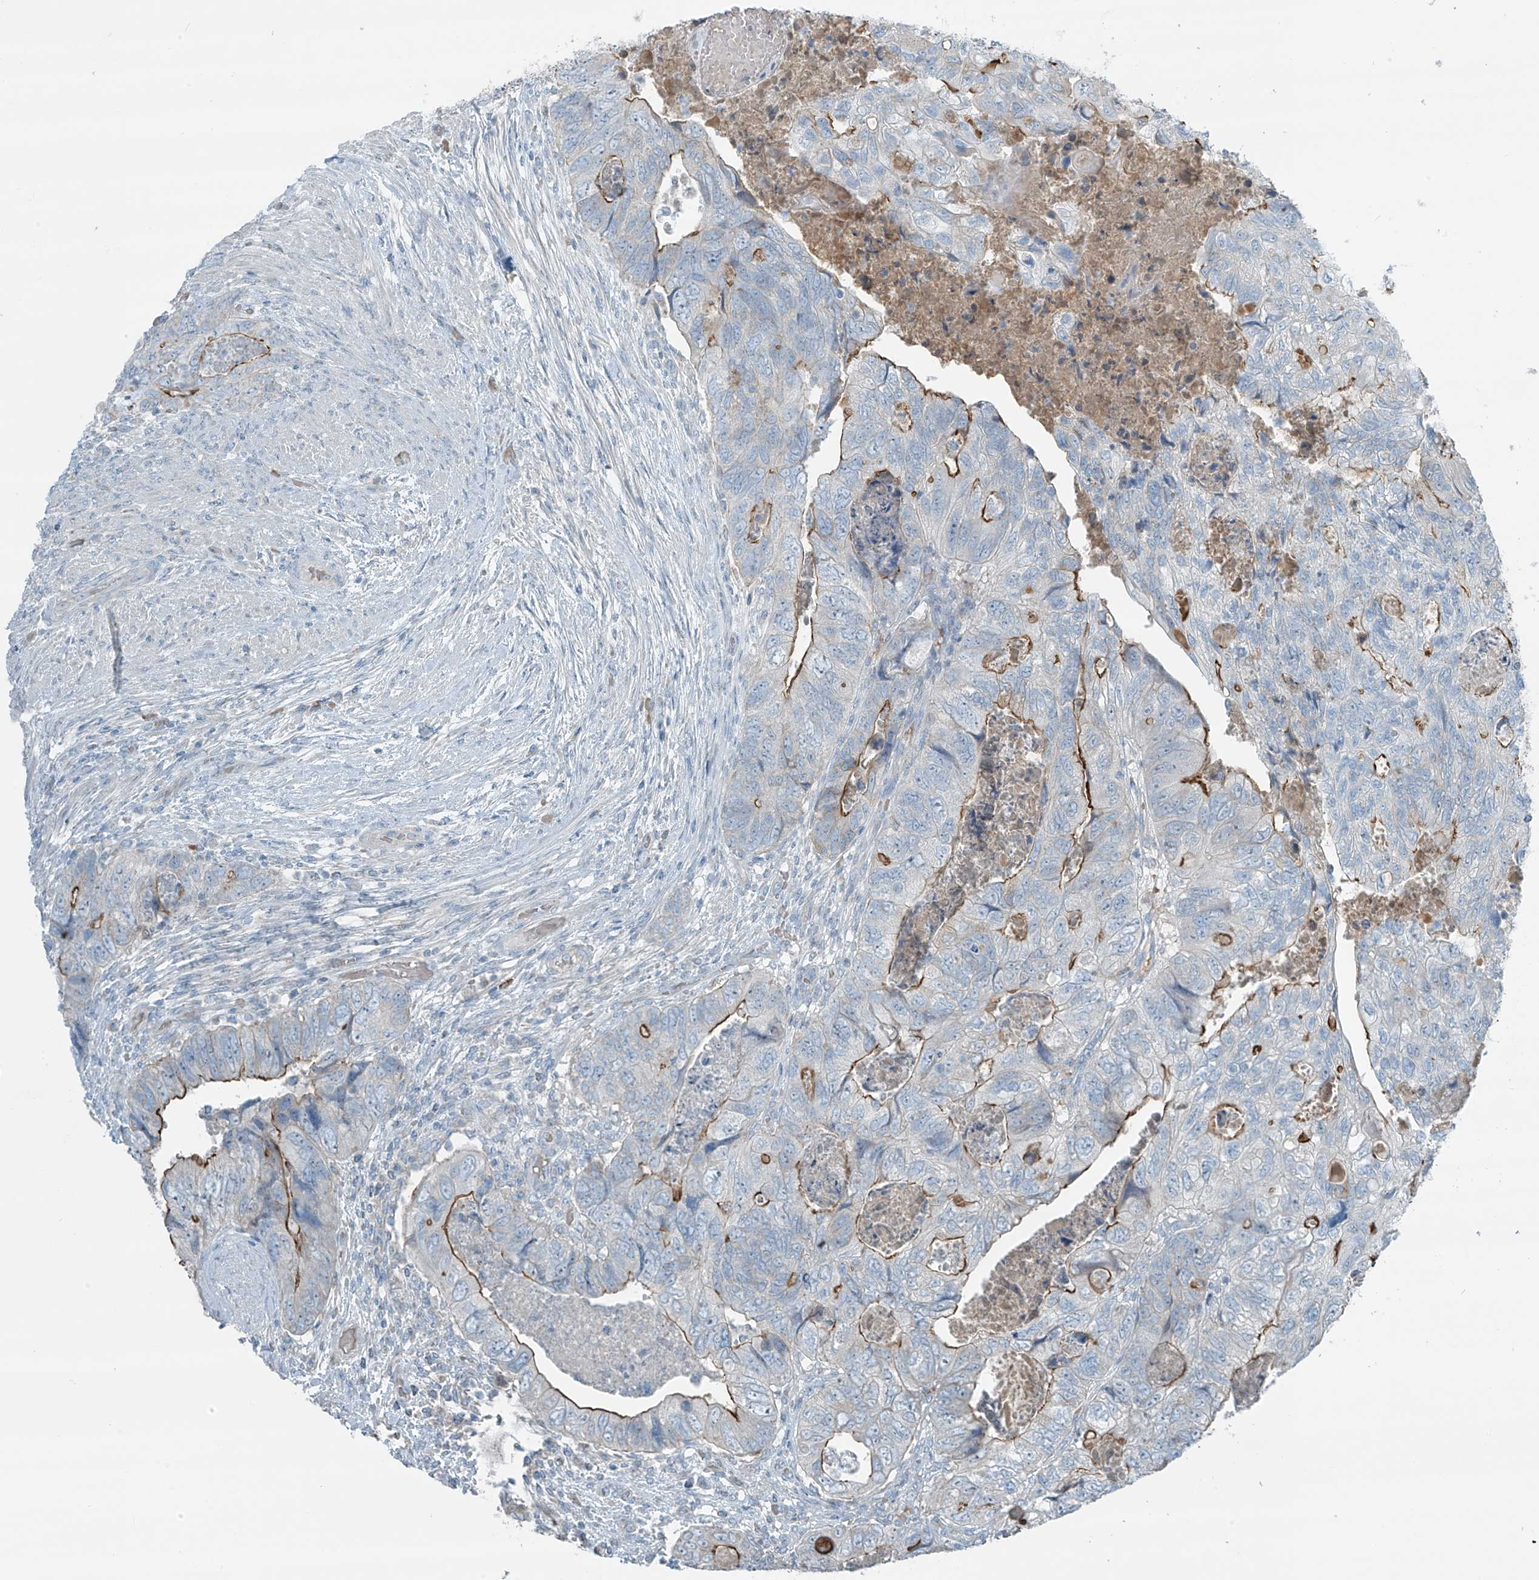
{"staining": {"intensity": "moderate", "quantity": "<25%", "location": "cytoplasmic/membranous"}, "tissue": "colorectal cancer", "cell_type": "Tumor cells", "image_type": "cancer", "snomed": [{"axis": "morphology", "description": "Adenocarcinoma, NOS"}, {"axis": "topography", "description": "Rectum"}], "caption": "A brown stain labels moderate cytoplasmic/membranous expression of a protein in human colorectal cancer (adenocarcinoma) tumor cells.", "gene": "FAM131C", "patient": {"sex": "male", "age": 63}}